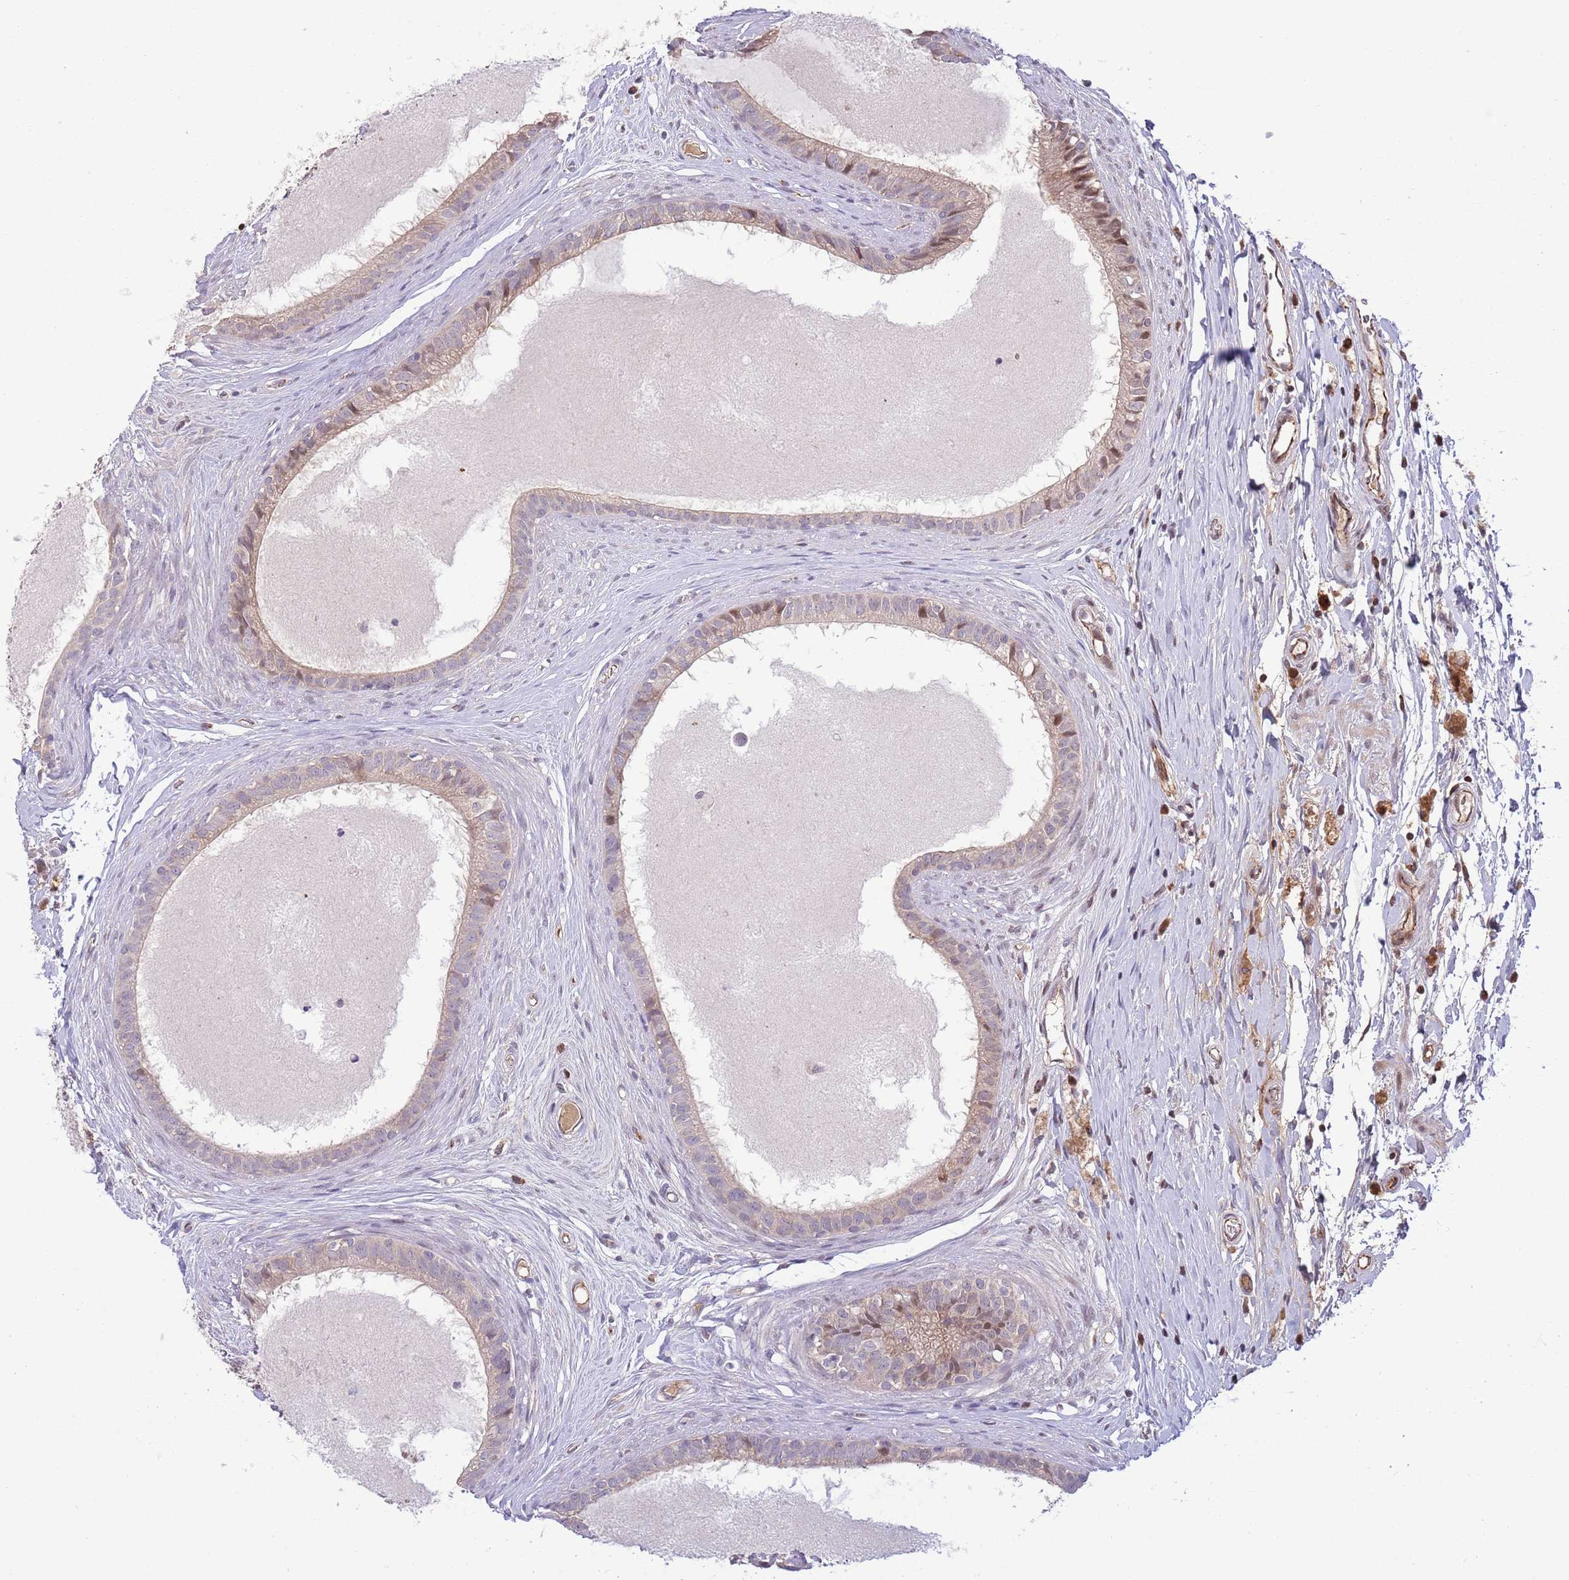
{"staining": {"intensity": "weak", "quantity": "<25%", "location": "nuclear"}, "tissue": "epididymis", "cell_type": "Glandular cells", "image_type": "normal", "snomed": [{"axis": "morphology", "description": "Normal tissue, NOS"}, {"axis": "topography", "description": "Epididymis"}], "caption": "Immunohistochemical staining of unremarkable epididymis shows no significant staining in glandular cells. (Brightfield microscopy of DAB (3,3'-diaminobenzidine) IHC at high magnification).", "gene": "DPP10", "patient": {"sex": "male", "age": 80}}